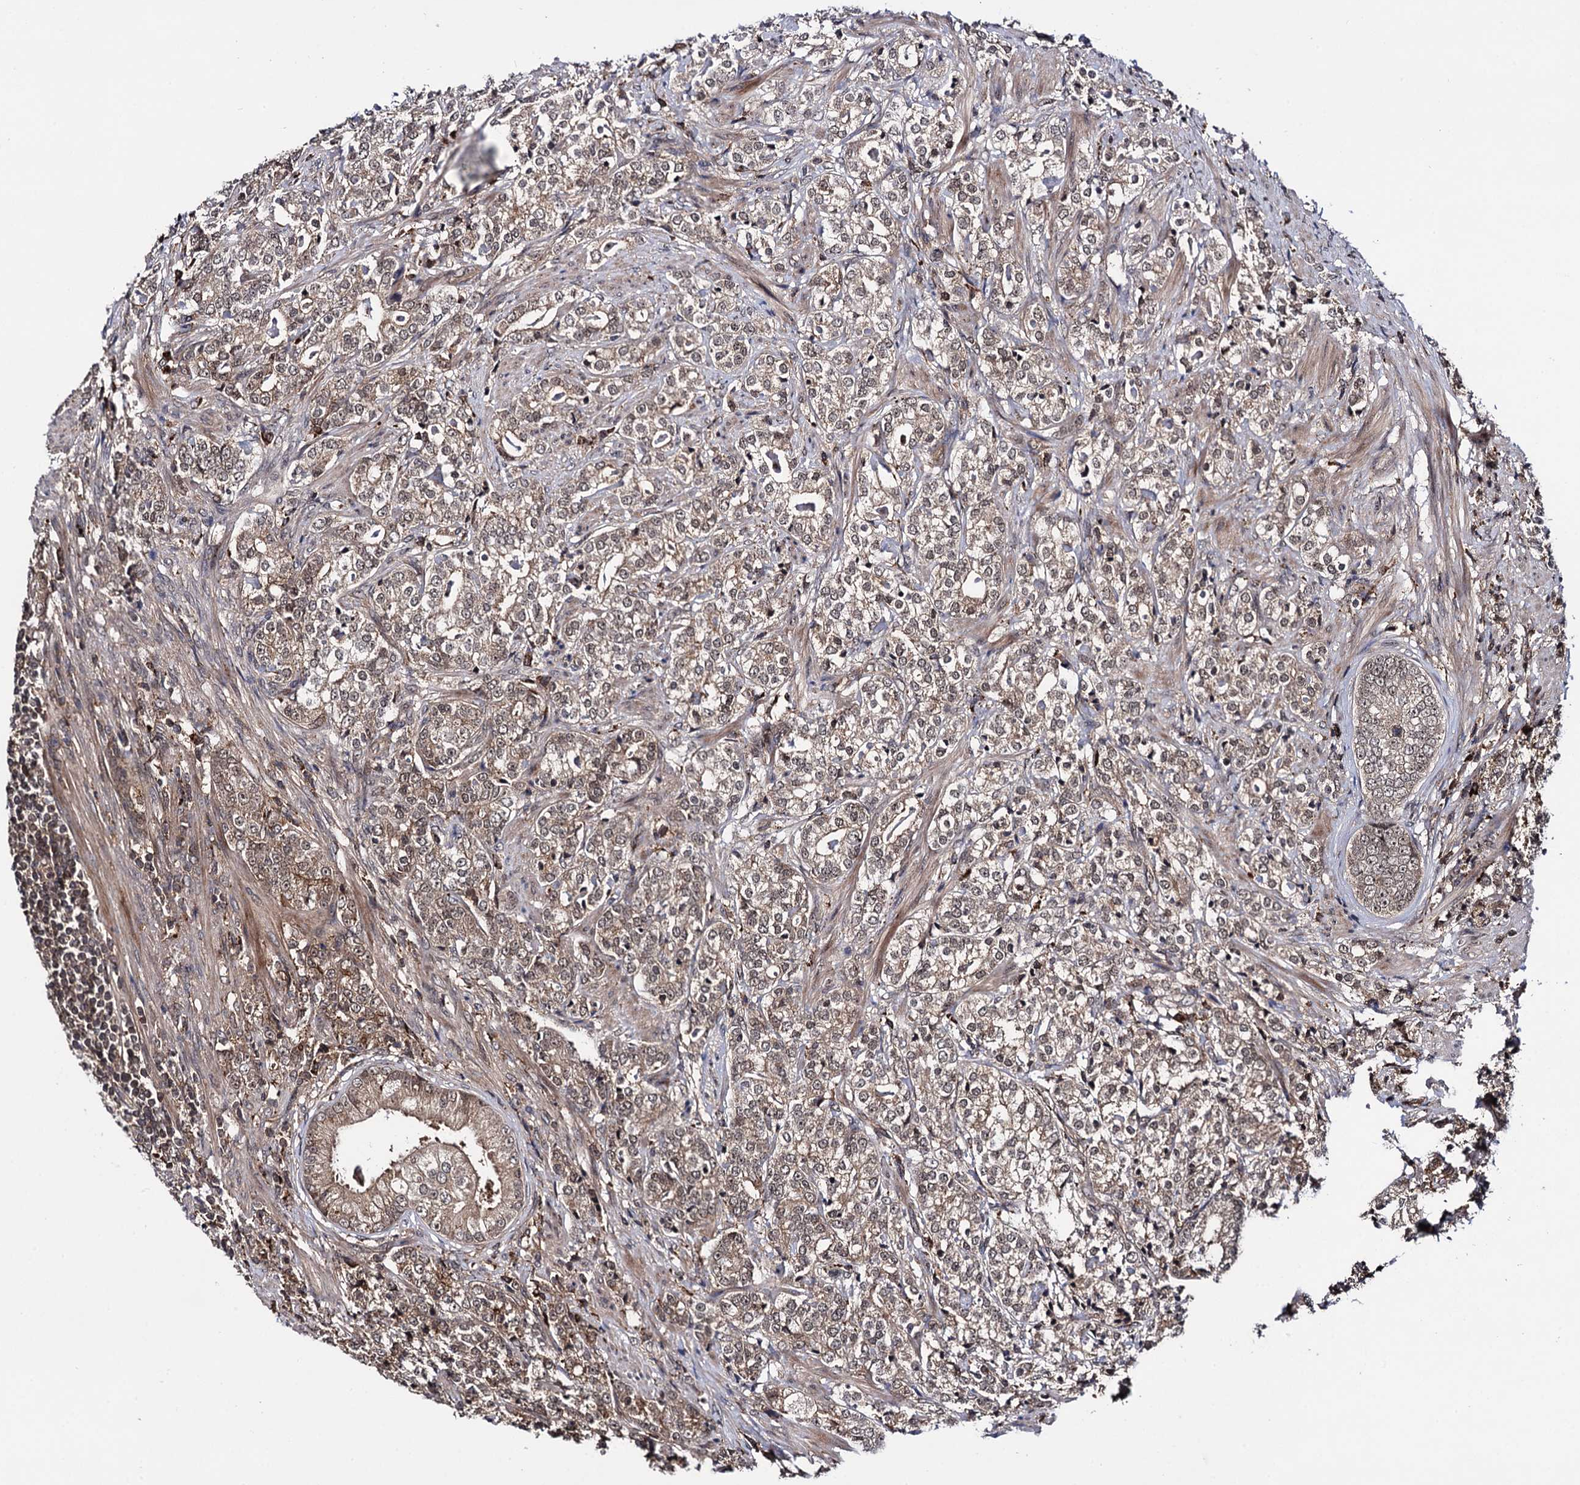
{"staining": {"intensity": "moderate", "quantity": ">75%", "location": "cytoplasmic/membranous,nuclear"}, "tissue": "prostate cancer", "cell_type": "Tumor cells", "image_type": "cancer", "snomed": [{"axis": "morphology", "description": "Adenocarcinoma, High grade"}, {"axis": "topography", "description": "Prostate"}], "caption": "Prostate cancer (high-grade adenocarcinoma) was stained to show a protein in brown. There is medium levels of moderate cytoplasmic/membranous and nuclear staining in about >75% of tumor cells. (Stains: DAB (3,3'-diaminobenzidine) in brown, nuclei in blue, Microscopy: brightfield microscopy at high magnification).", "gene": "MICAL2", "patient": {"sex": "male", "age": 69}}